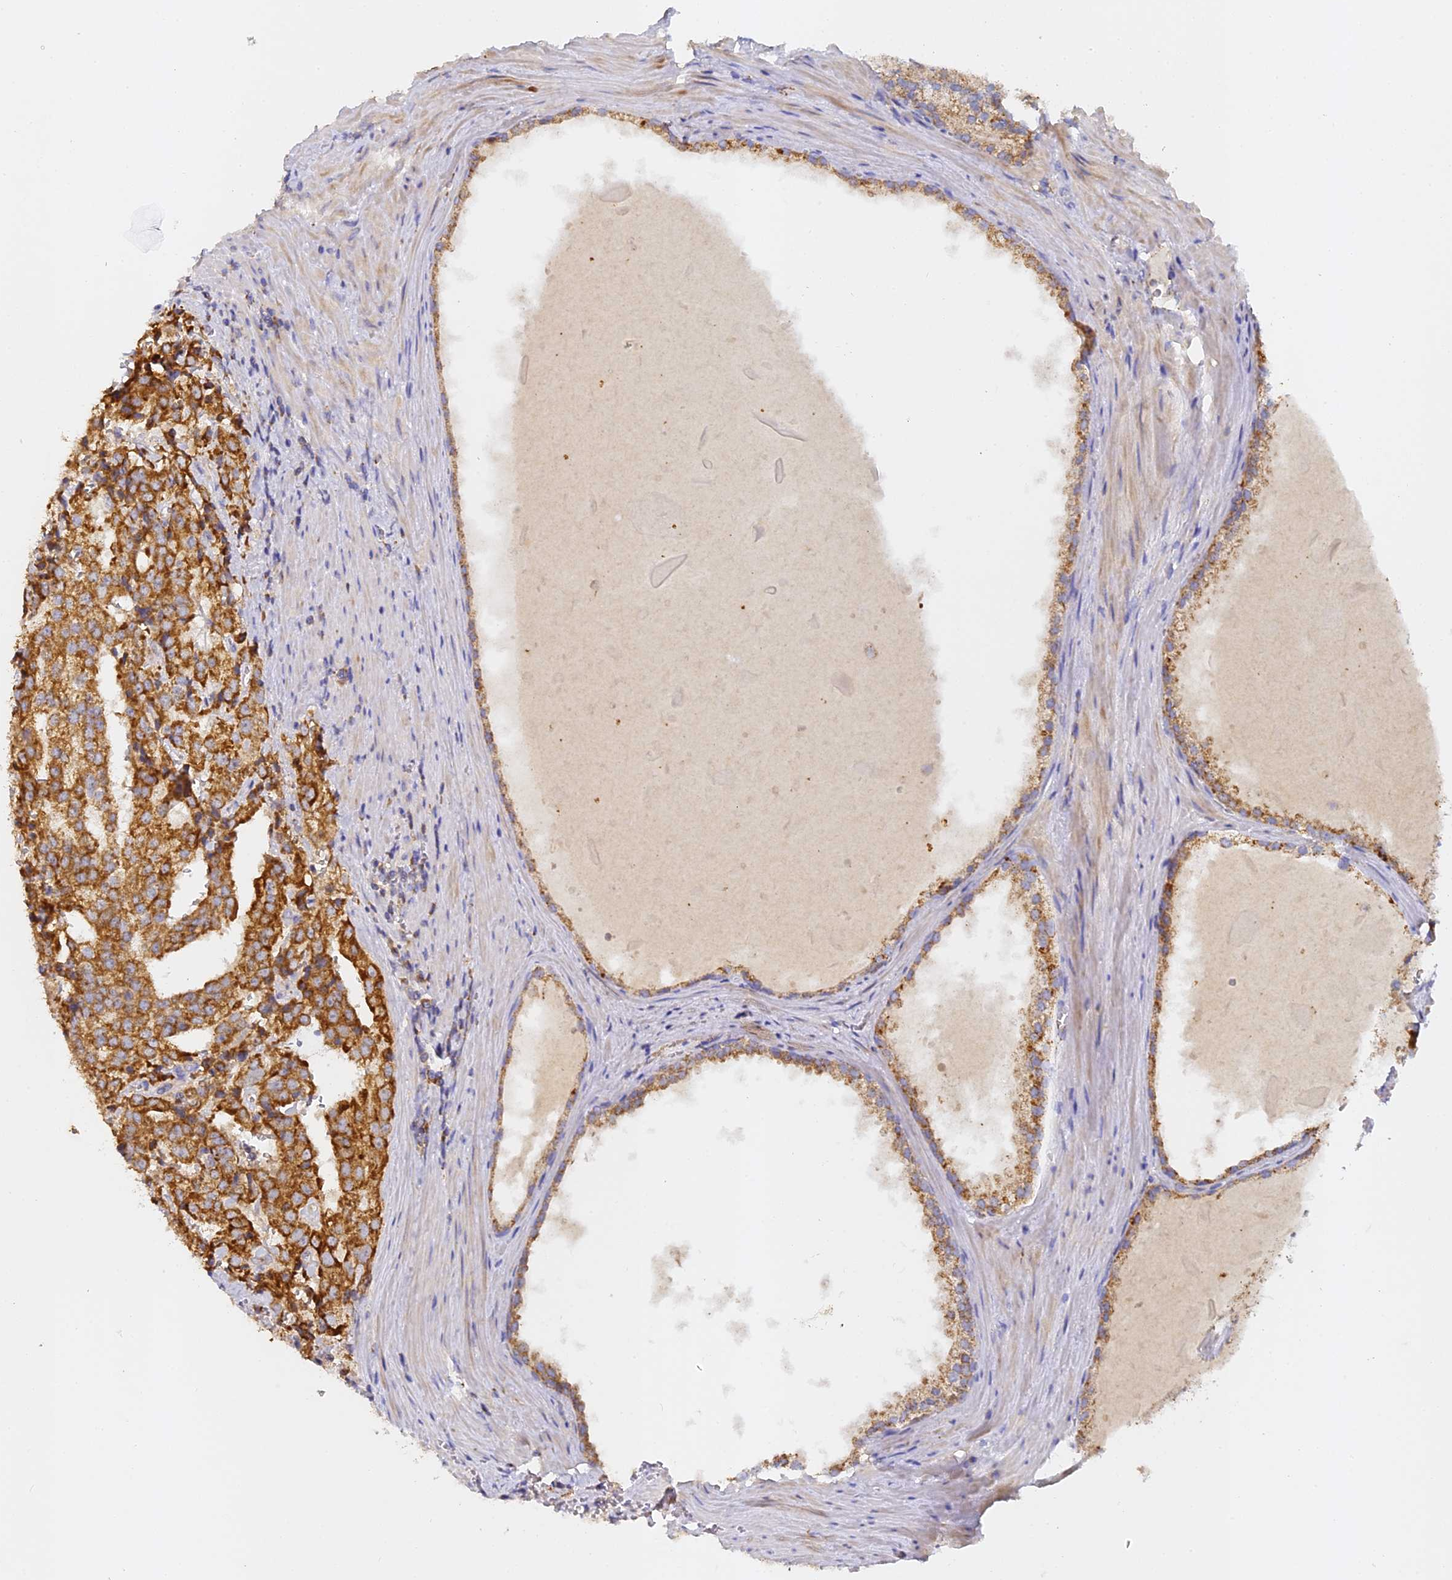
{"staining": {"intensity": "strong", "quantity": ">75%", "location": "cytoplasmic/membranous"}, "tissue": "prostate cancer", "cell_type": "Tumor cells", "image_type": "cancer", "snomed": [{"axis": "morphology", "description": "Adenocarcinoma, High grade"}, {"axis": "topography", "description": "Prostate"}], "caption": "This micrograph reveals immunohistochemistry staining of human adenocarcinoma (high-grade) (prostate), with high strong cytoplasmic/membranous positivity in about >75% of tumor cells.", "gene": "DONSON", "patient": {"sex": "male", "age": 68}}